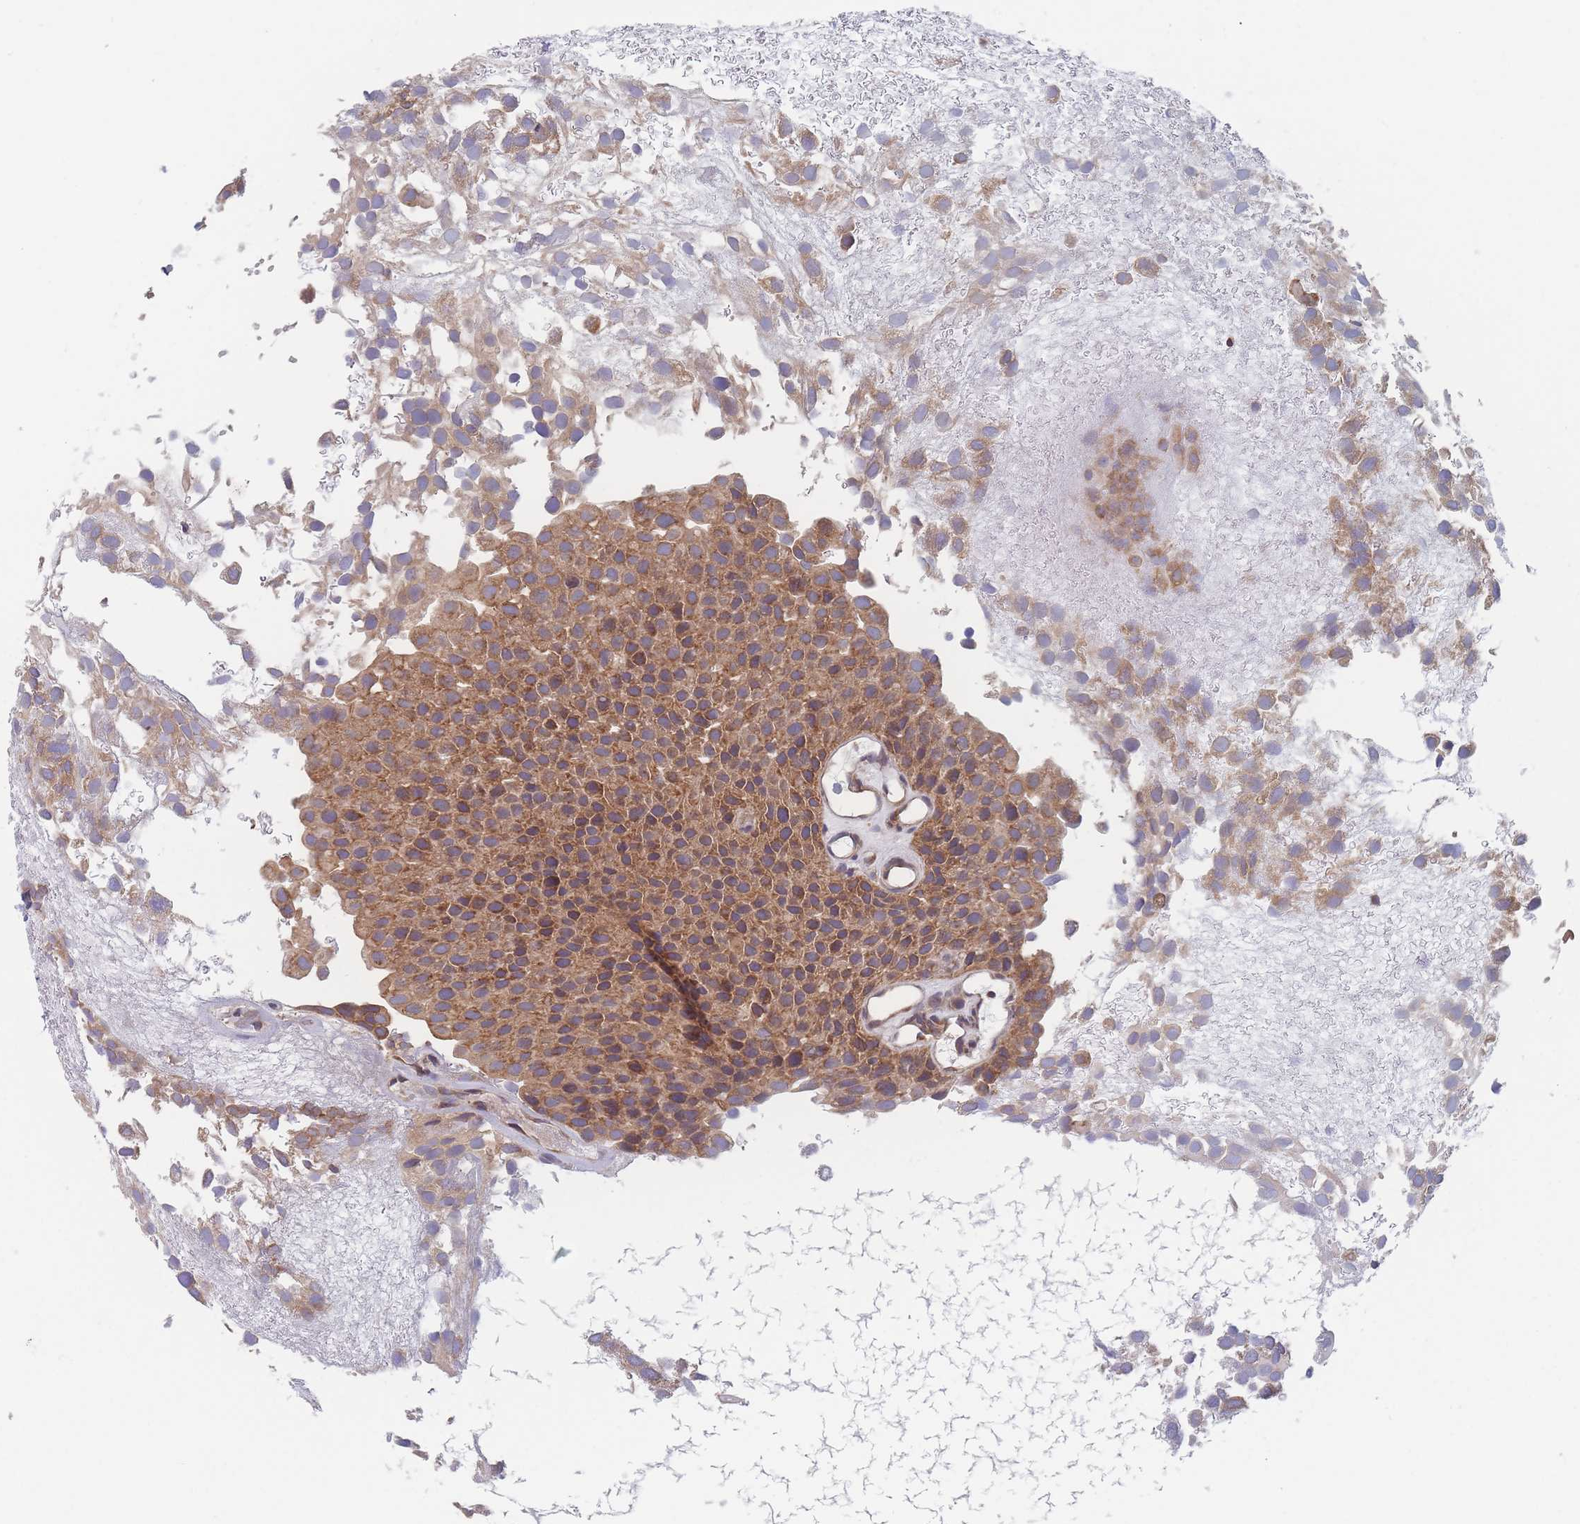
{"staining": {"intensity": "moderate", "quantity": ">75%", "location": "cytoplasmic/membranous"}, "tissue": "urothelial cancer", "cell_type": "Tumor cells", "image_type": "cancer", "snomed": [{"axis": "morphology", "description": "Urothelial carcinoma, Low grade"}, {"axis": "topography", "description": "Urinary bladder"}], "caption": "A brown stain highlights moderate cytoplasmic/membranous expression of a protein in low-grade urothelial carcinoma tumor cells.", "gene": "KDSR", "patient": {"sex": "male", "age": 88}}